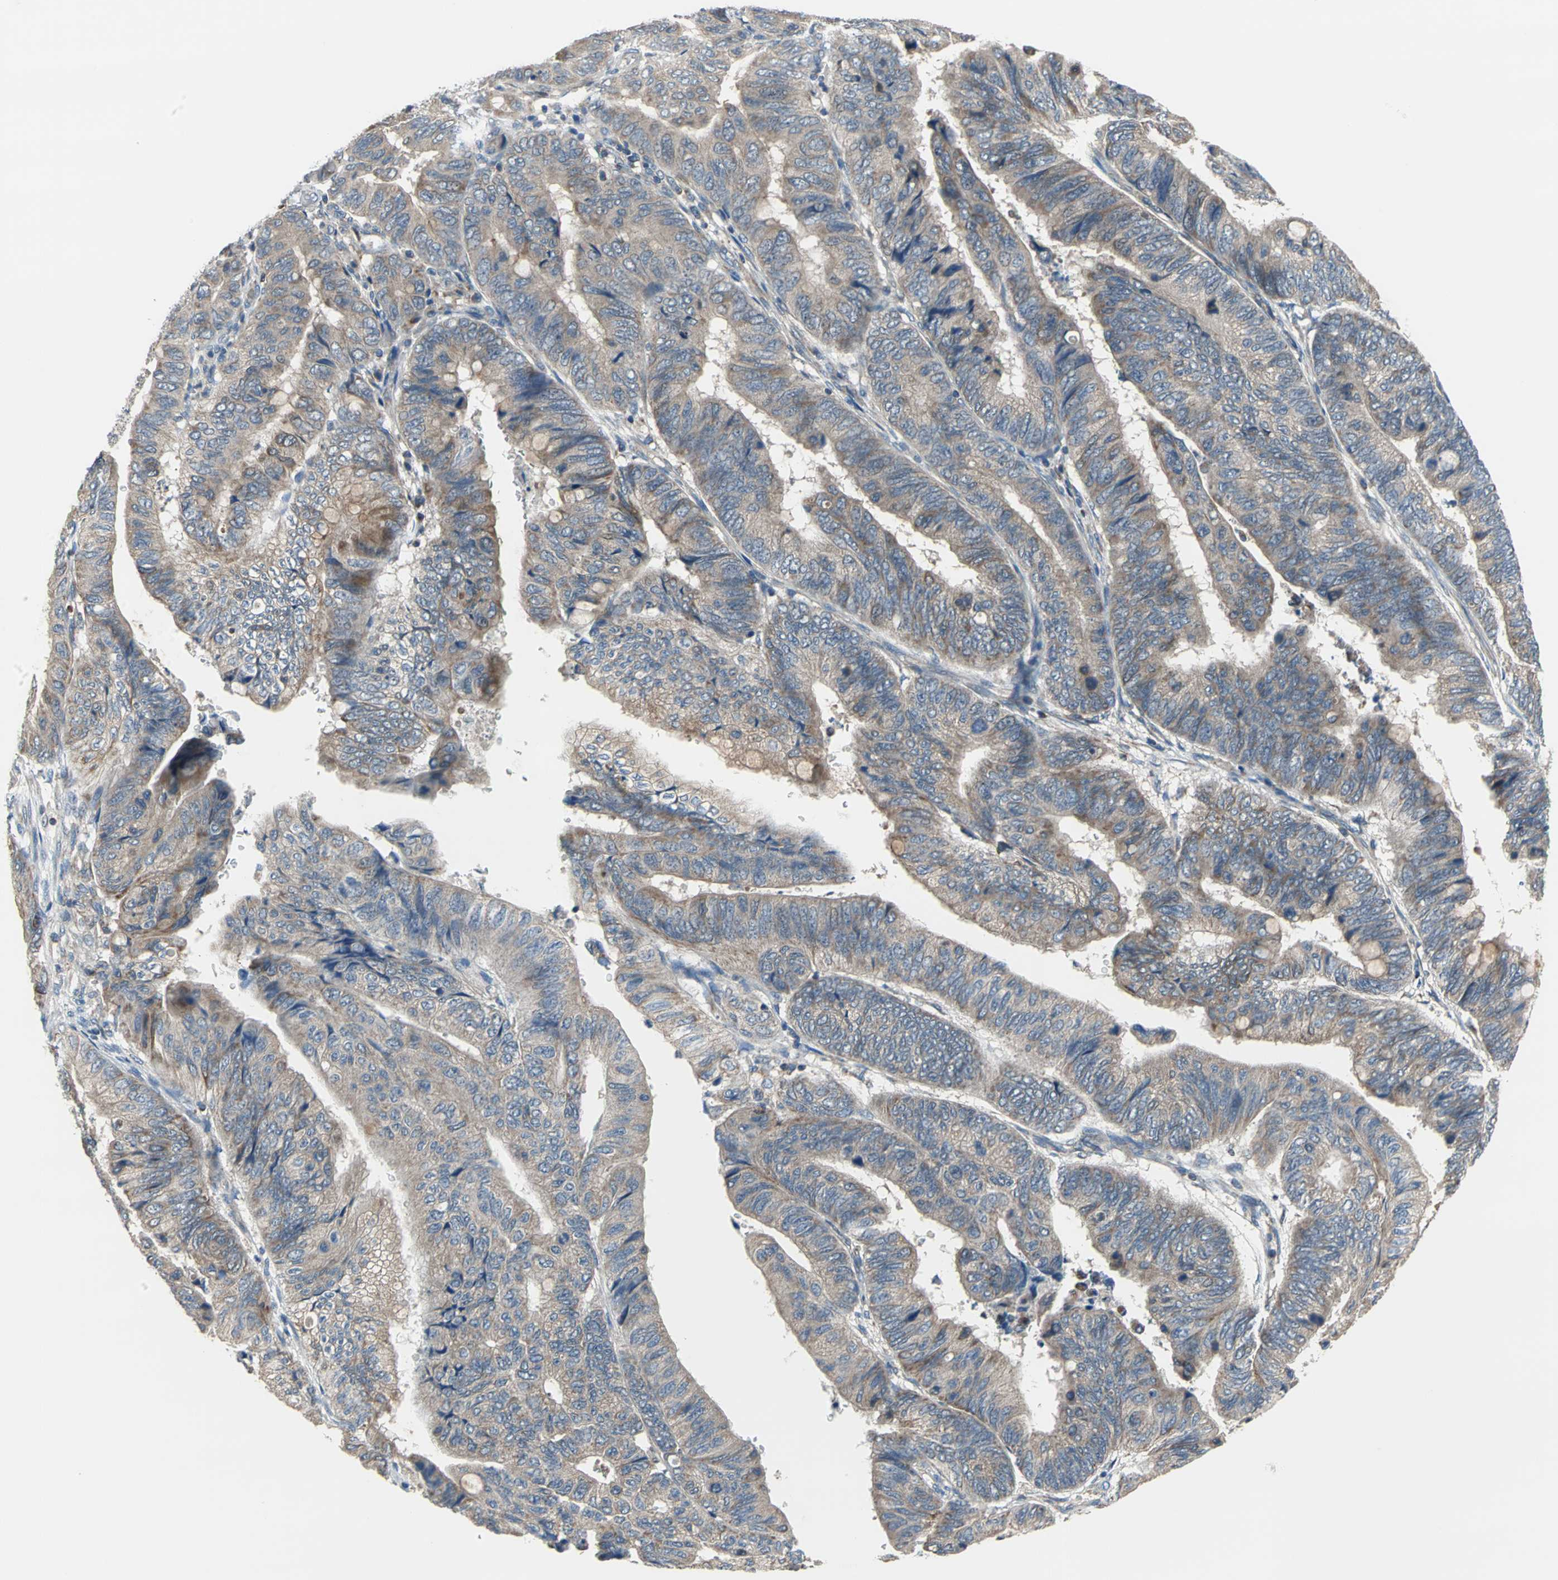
{"staining": {"intensity": "moderate", "quantity": ">75%", "location": "cytoplasmic/membranous"}, "tissue": "colorectal cancer", "cell_type": "Tumor cells", "image_type": "cancer", "snomed": [{"axis": "morphology", "description": "Normal tissue, NOS"}, {"axis": "morphology", "description": "Adenocarcinoma, NOS"}, {"axis": "topography", "description": "Rectum"}, {"axis": "topography", "description": "Peripheral nerve tissue"}], "caption": "Moderate cytoplasmic/membranous expression is seen in approximately >75% of tumor cells in colorectal cancer.", "gene": "TRAK1", "patient": {"sex": "male", "age": 92}}